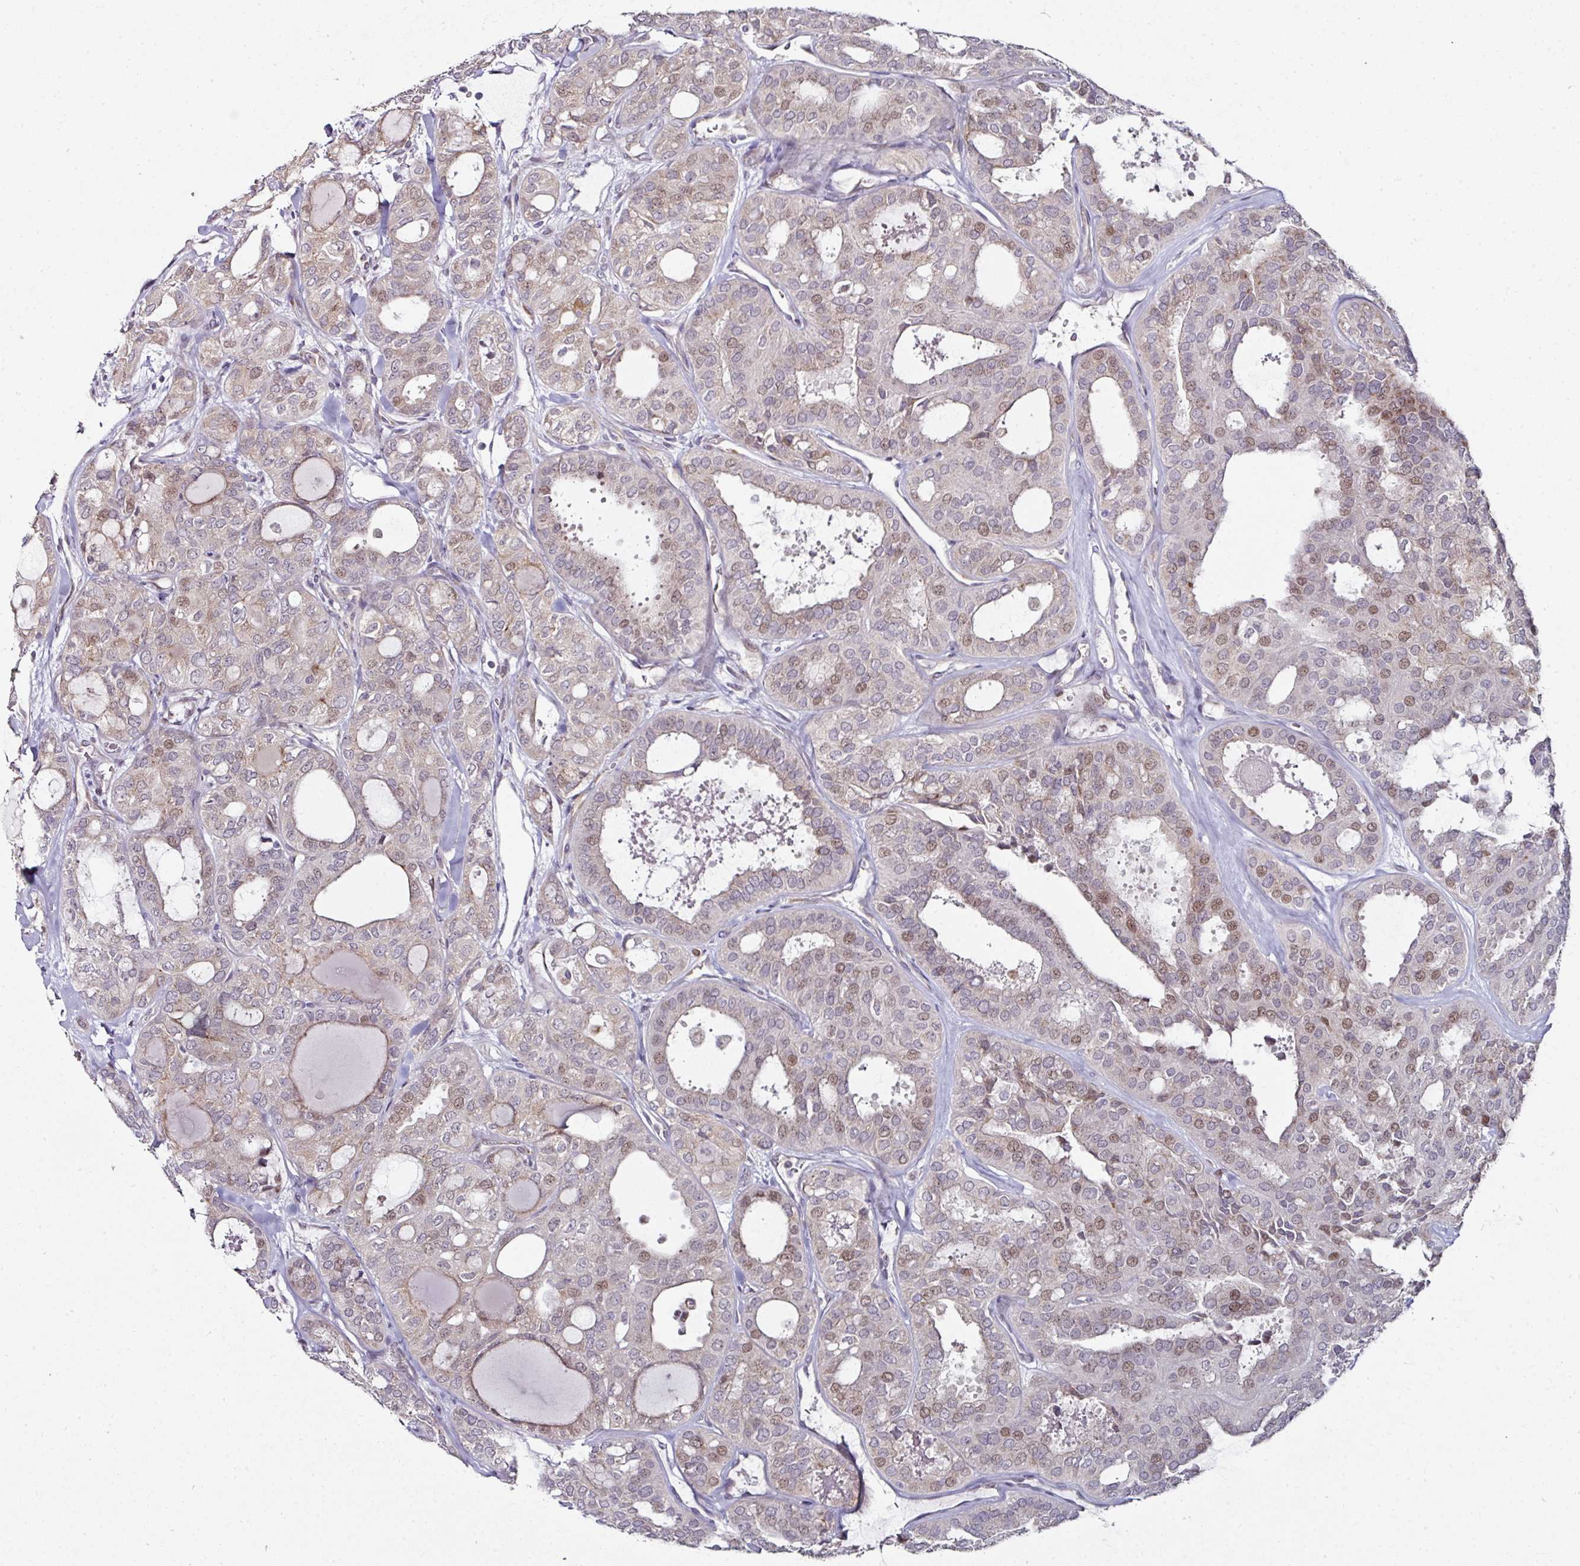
{"staining": {"intensity": "moderate", "quantity": "<25%", "location": "nuclear"}, "tissue": "thyroid cancer", "cell_type": "Tumor cells", "image_type": "cancer", "snomed": [{"axis": "morphology", "description": "Follicular adenoma carcinoma, NOS"}, {"axis": "topography", "description": "Thyroid gland"}], "caption": "Moderate nuclear staining is appreciated in about <25% of tumor cells in thyroid cancer (follicular adenoma carcinoma). (DAB (3,3'-diaminobenzidine) = brown stain, brightfield microscopy at high magnification).", "gene": "APOLD1", "patient": {"sex": "male", "age": 75}}